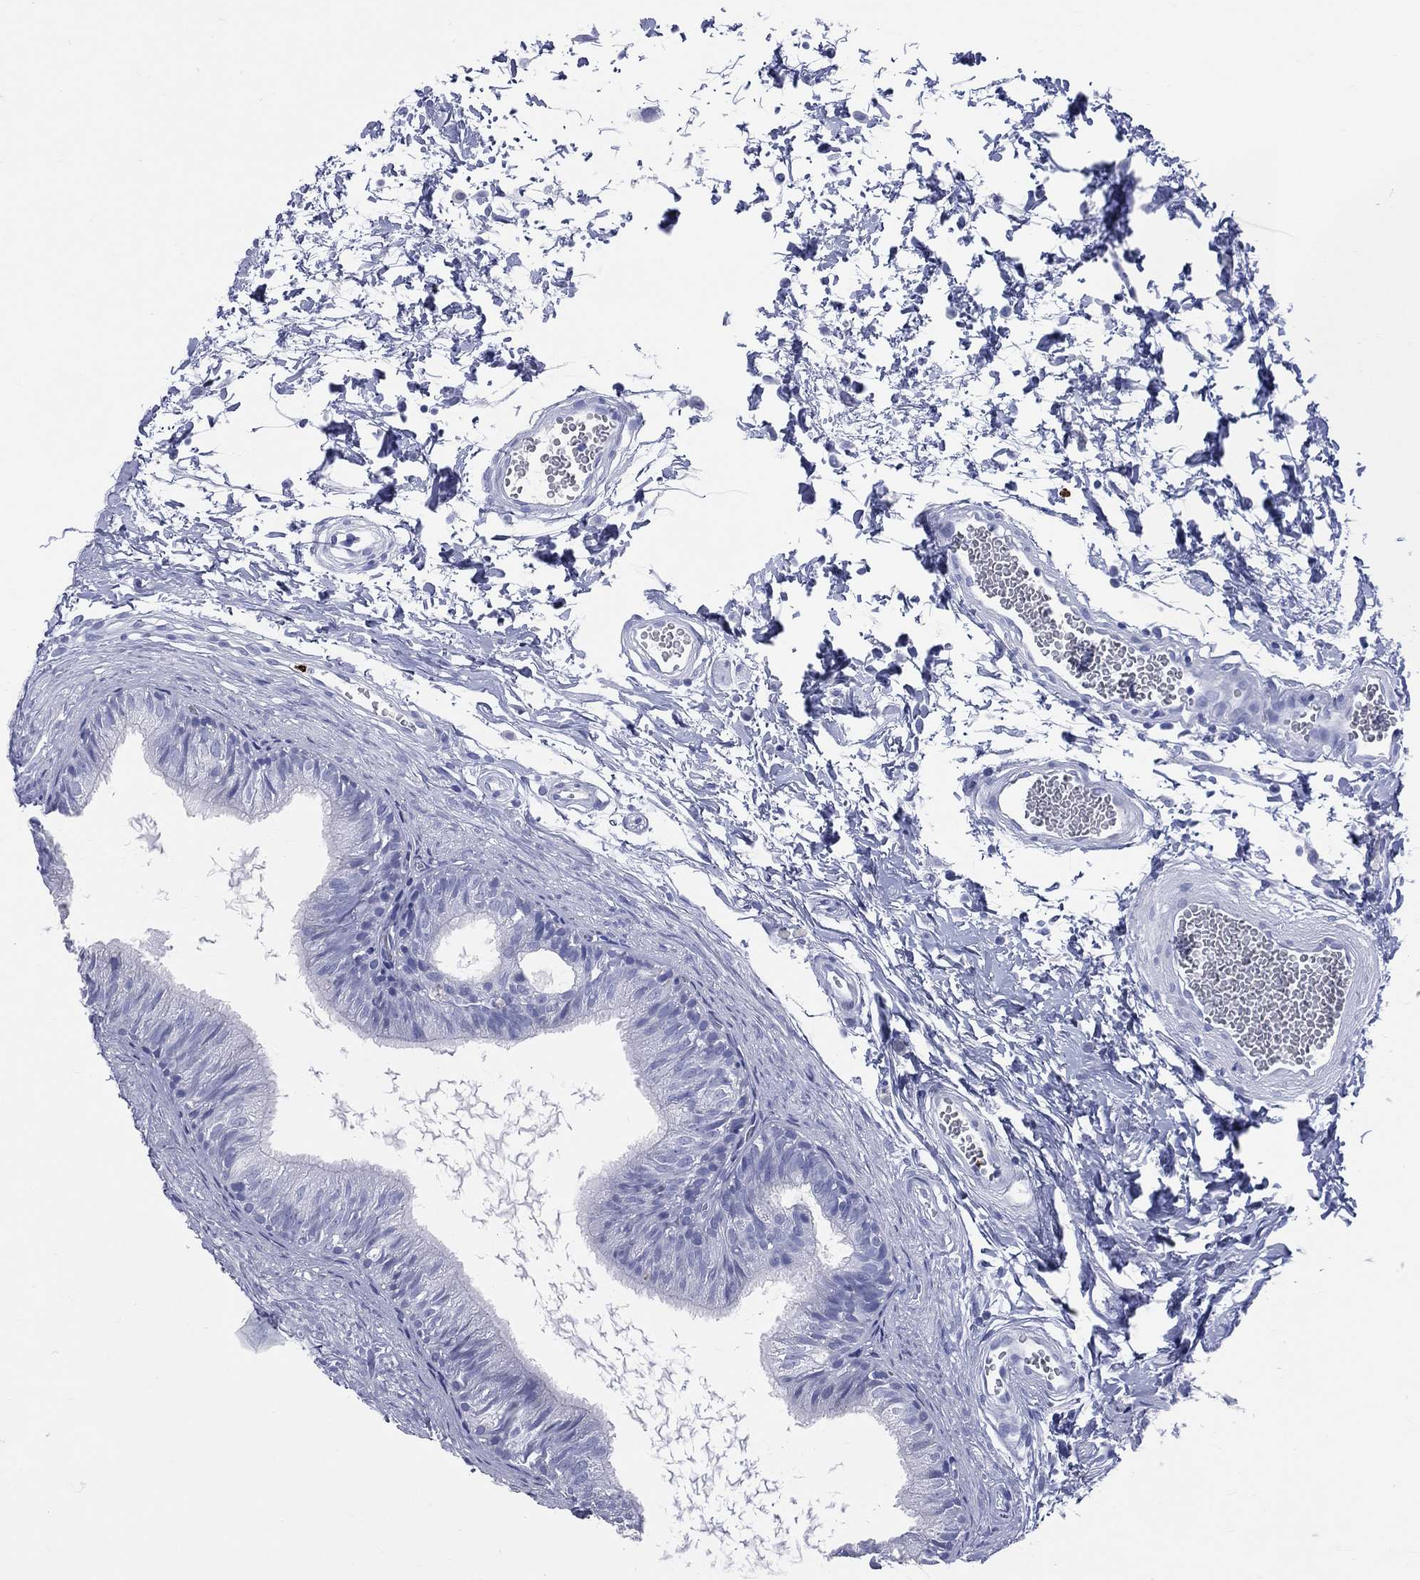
{"staining": {"intensity": "negative", "quantity": "none", "location": "none"}, "tissue": "epididymis", "cell_type": "Glandular cells", "image_type": "normal", "snomed": [{"axis": "morphology", "description": "Normal tissue, NOS"}, {"axis": "topography", "description": "Epididymis"}], "caption": "DAB (3,3'-diaminobenzidine) immunohistochemical staining of unremarkable epididymis demonstrates no significant expression in glandular cells.", "gene": "PGLYRP1", "patient": {"sex": "male", "age": 22}}